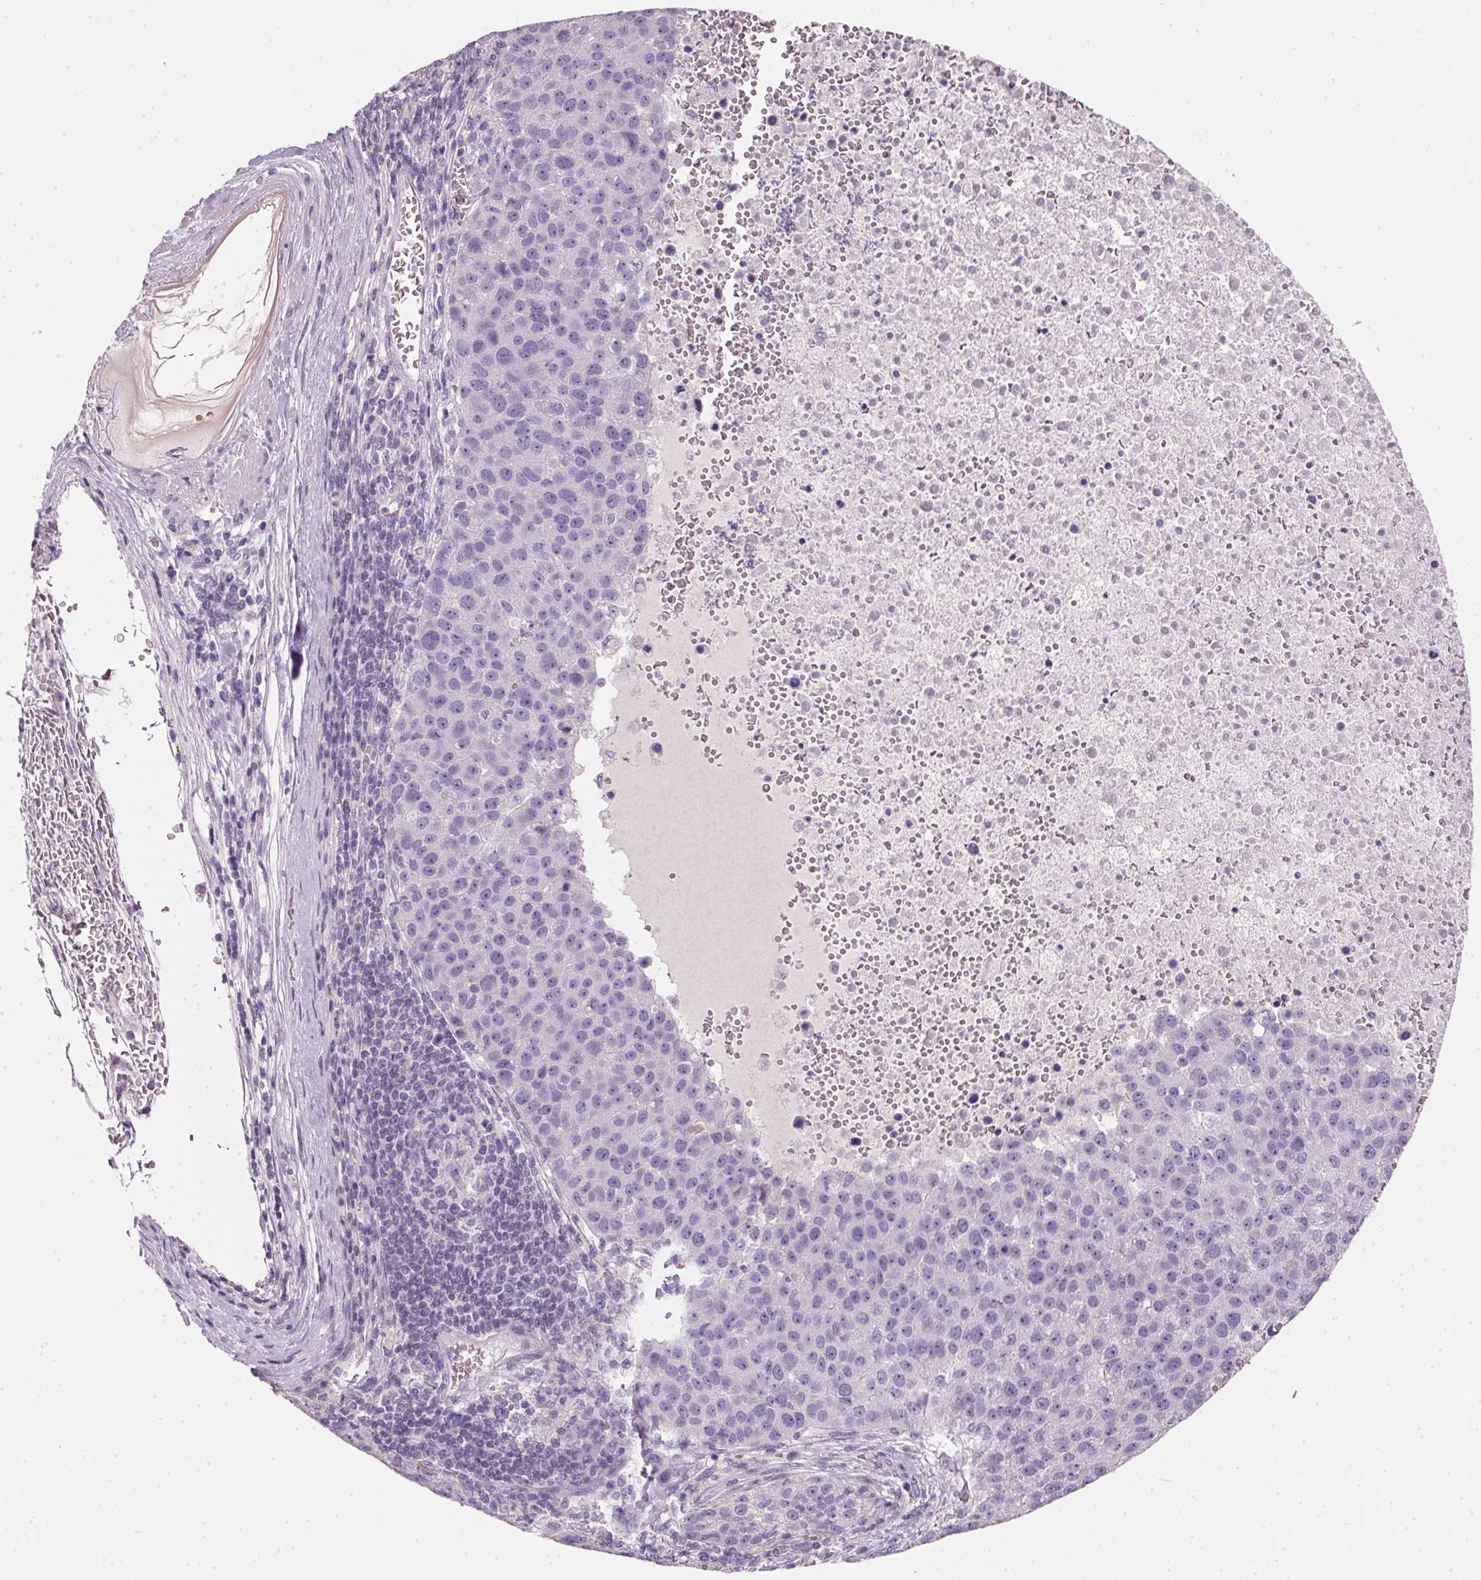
{"staining": {"intensity": "negative", "quantity": "none", "location": "none"}, "tissue": "pancreatic cancer", "cell_type": "Tumor cells", "image_type": "cancer", "snomed": [{"axis": "morphology", "description": "Adenocarcinoma, NOS"}, {"axis": "topography", "description": "Pancreas"}], "caption": "Protein analysis of pancreatic cancer (adenocarcinoma) reveals no significant positivity in tumor cells. (DAB immunohistochemistry (IHC) visualized using brightfield microscopy, high magnification).", "gene": "HSD17B1", "patient": {"sex": "female", "age": 61}}